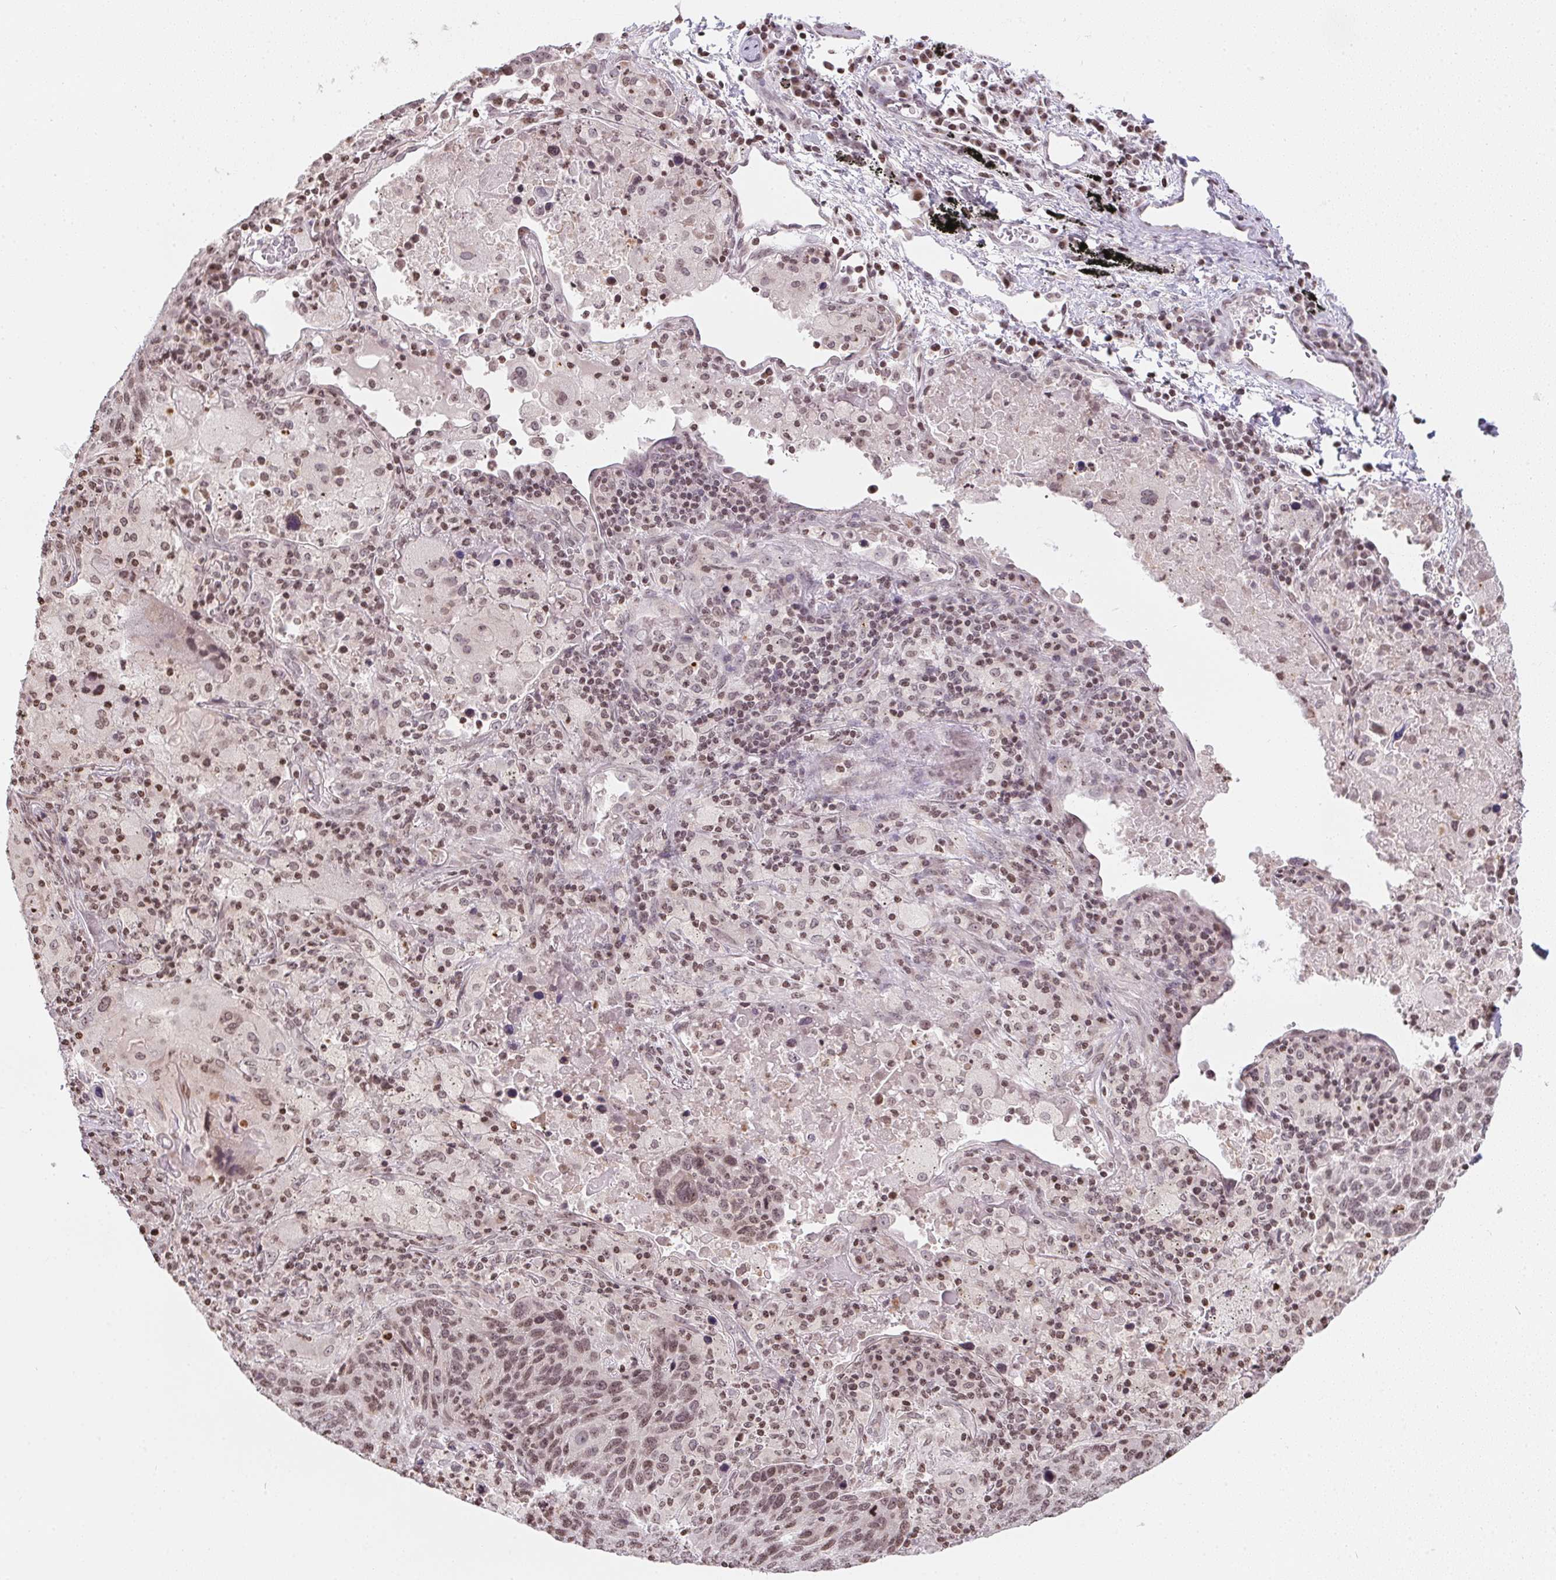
{"staining": {"intensity": "weak", "quantity": "25%-75%", "location": "nuclear"}, "tissue": "lung cancer", "cell_type": "Tumor cells", "image_type": "cancer", "snomed": [{"axis": "morphology", "description": "Squamous cell carcinoma, NOS"}, {"axis": "topography", "description": "Lung"}], "caption": "Protein analysis of lung squamous cell carcinoma tissue exhibits weak nuclear positivity in about 25%-75% of tumor cells. The staining was performed using DAB (3,3'-diaminobenzidine), with brown indicating positive protein expression. Nuclei are stained blue with hematoxylin.", "gene": "RNF181", "patient": {"sex": "male", "age": 68}}